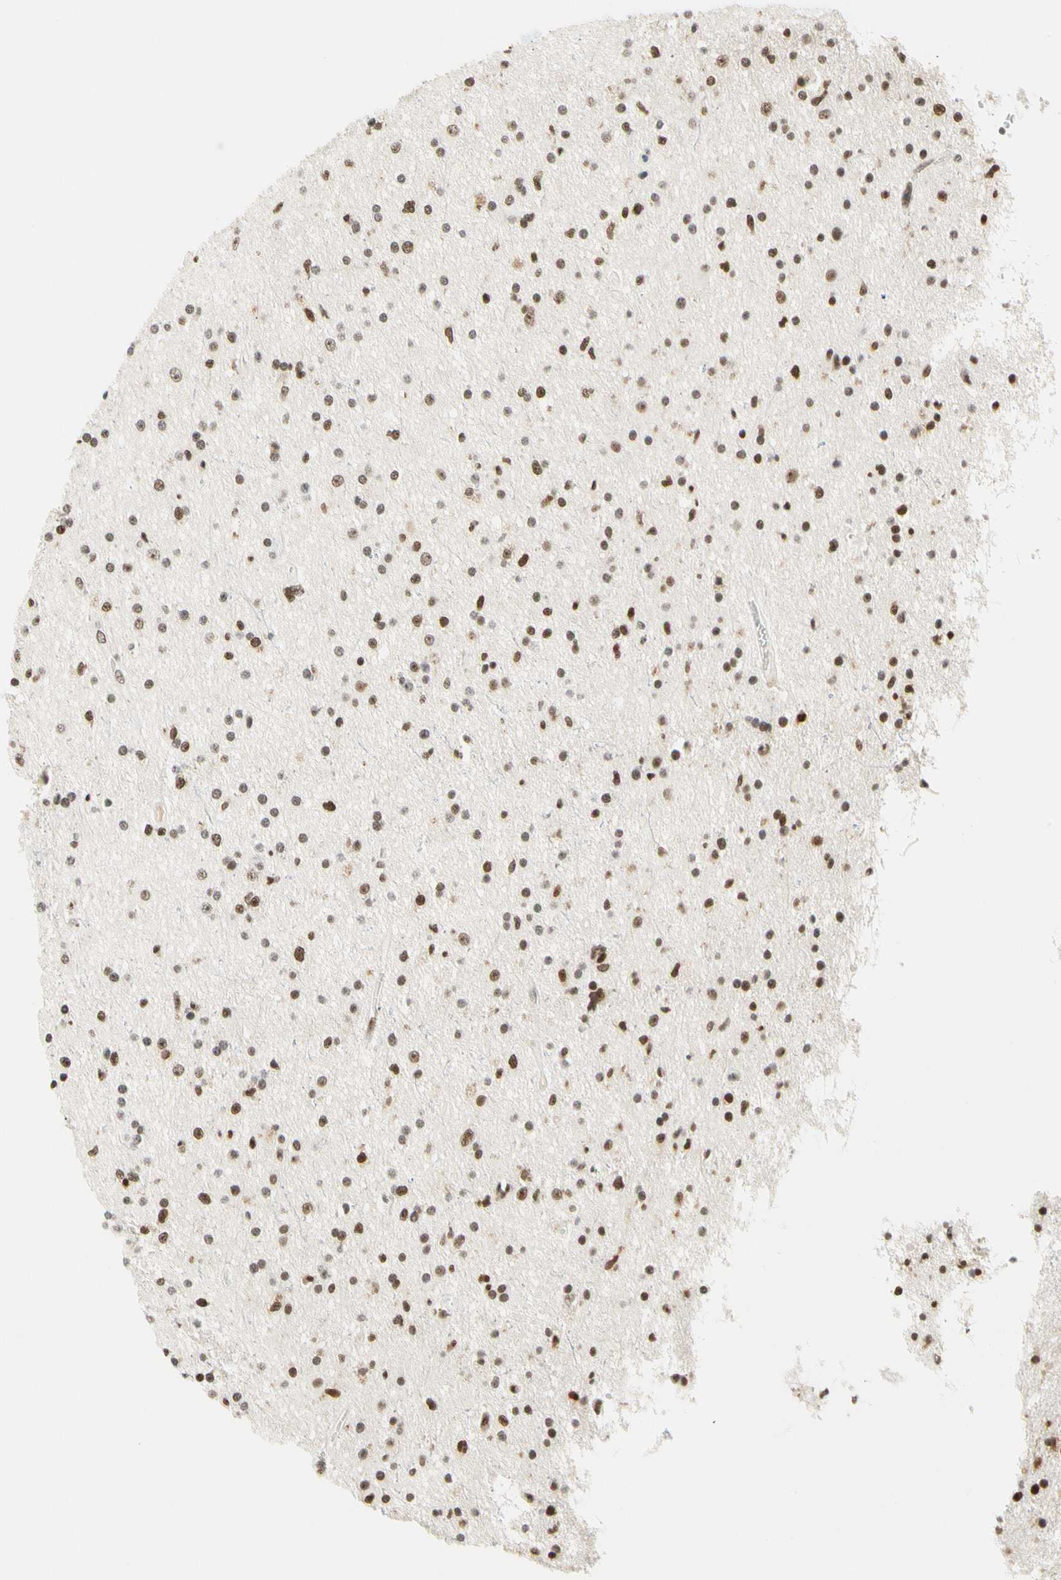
{"staining": {"intensity": "strong", "quantity": ">75%", "location": "nuclear"}, "tissue": "glioma", "cell_type": "Tumor cells", "image_type": "cancer", "snomed": [{"axis": "morphology", "description": "Glioma, malignant, High grade"}, {"axis": "topography", "description": "Brain"}], "caption": "The micrograph shows a brown stain indicating the presence of a protein in the nuclear of tumor cells in malignant high-grade glioma.", "gene": "ZSCAN16", "patient": {"sex": "male", "age": 33}}